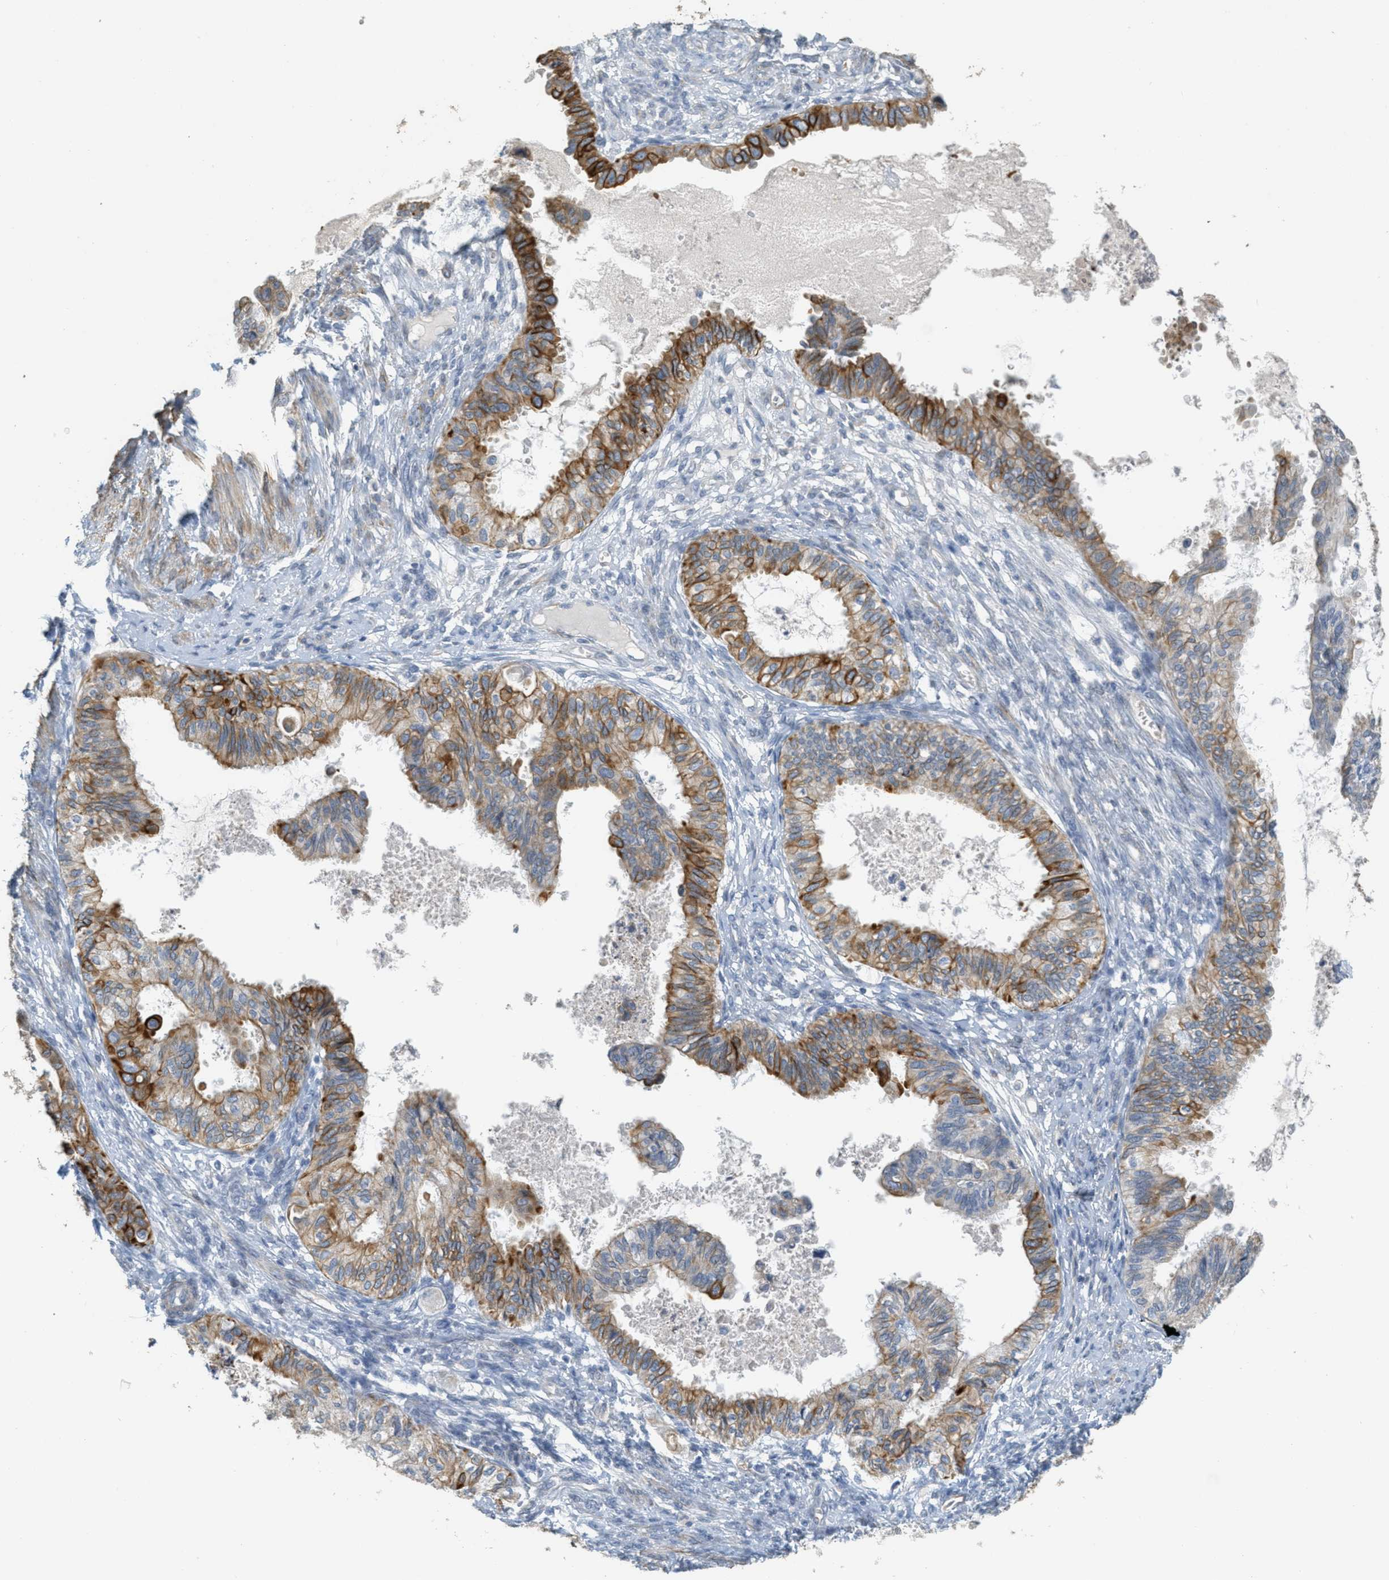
{"staining": {"intensity": "moderate", "quantity": ">75%", "location": "cytoplasmic/membranous"}, "tissue": "cervical cancer", "cell_type": "Tumor cells", "image_type": "cancer", "snomed": [{"axis": "morphology", "description": "Normal tissue, NOS"}, {"axis": "morphology", "description": "Adenocarcinoma, NOS"}, {"axis": "topography", "description": "Cervix"}, {"axis": "topography", "description": "Endometrium"}], "caption": "Immunohistochemical staining of adenocarcinoma (cervical) demonstrates moderate cytoplasmic/membranous protein staining in about >75% of tumor cells.", "gene": "MRS2", "patient": {"sex": "female", "age": 86}}